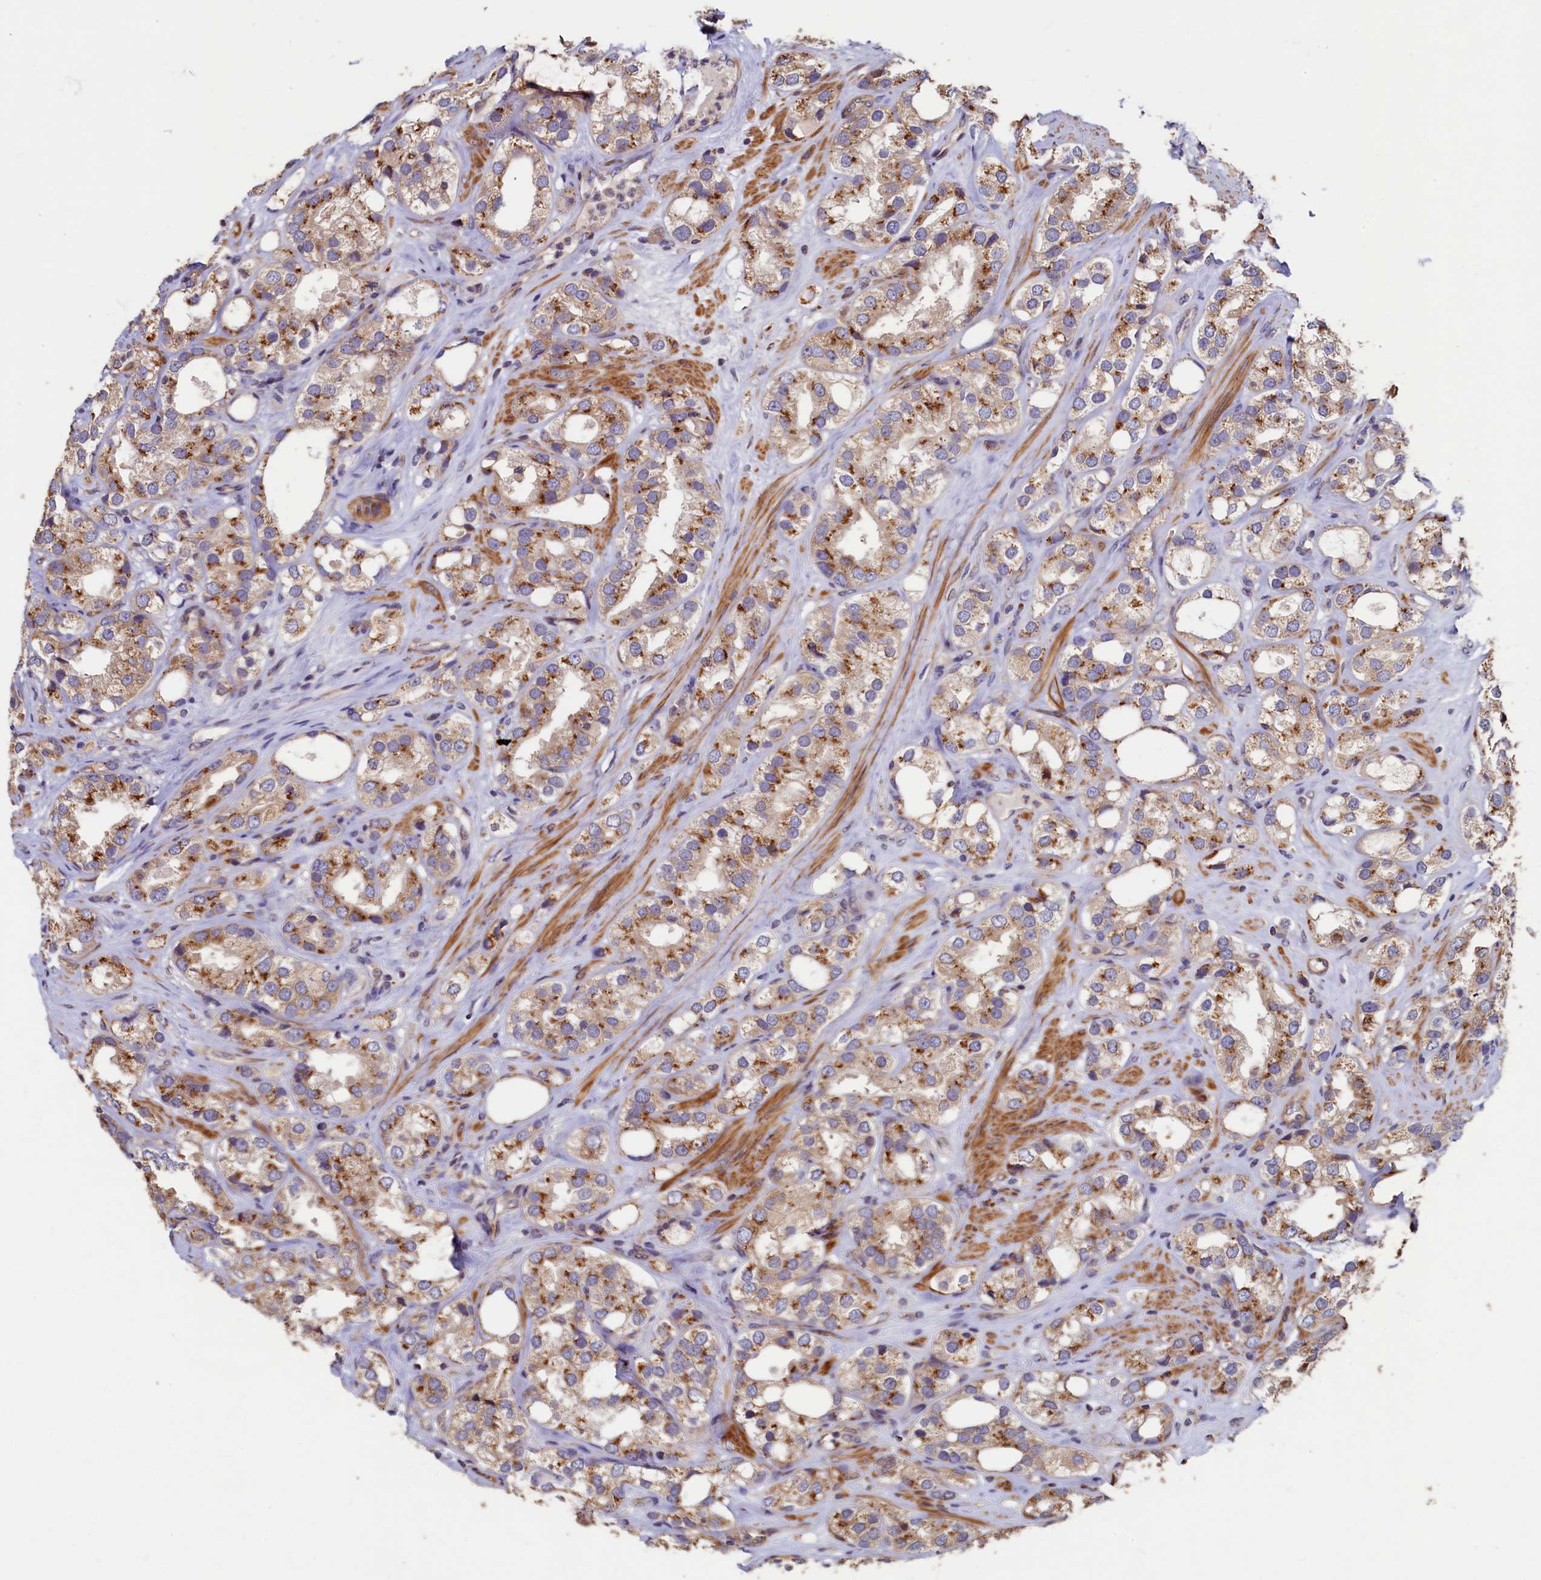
{"staining": {"intensity": "moderate", "quantity": ">75%", "location": "cytoplasmic/membranous"}, "tissue": "prostate cancer", "cell_type": "Tumor cells", "image_type": "cancer", "snomed": [{"axis": "morphology", "description": "Adenocarcinoma, NOS"}, {"axis": "topography", "description": "Prostate"}], "caption": "Moderate cytoplasmic/membranous protein positivity is present in about >75% of tumor cells in prostate cancer (adenocarcinoma). The protein is stained brown, and the nuclei are stained in blue (DAB IHC with brightfield microscopy, high magnification).", "gene": "TMEM181", "patient": {"sex": "male", "age": 79}}